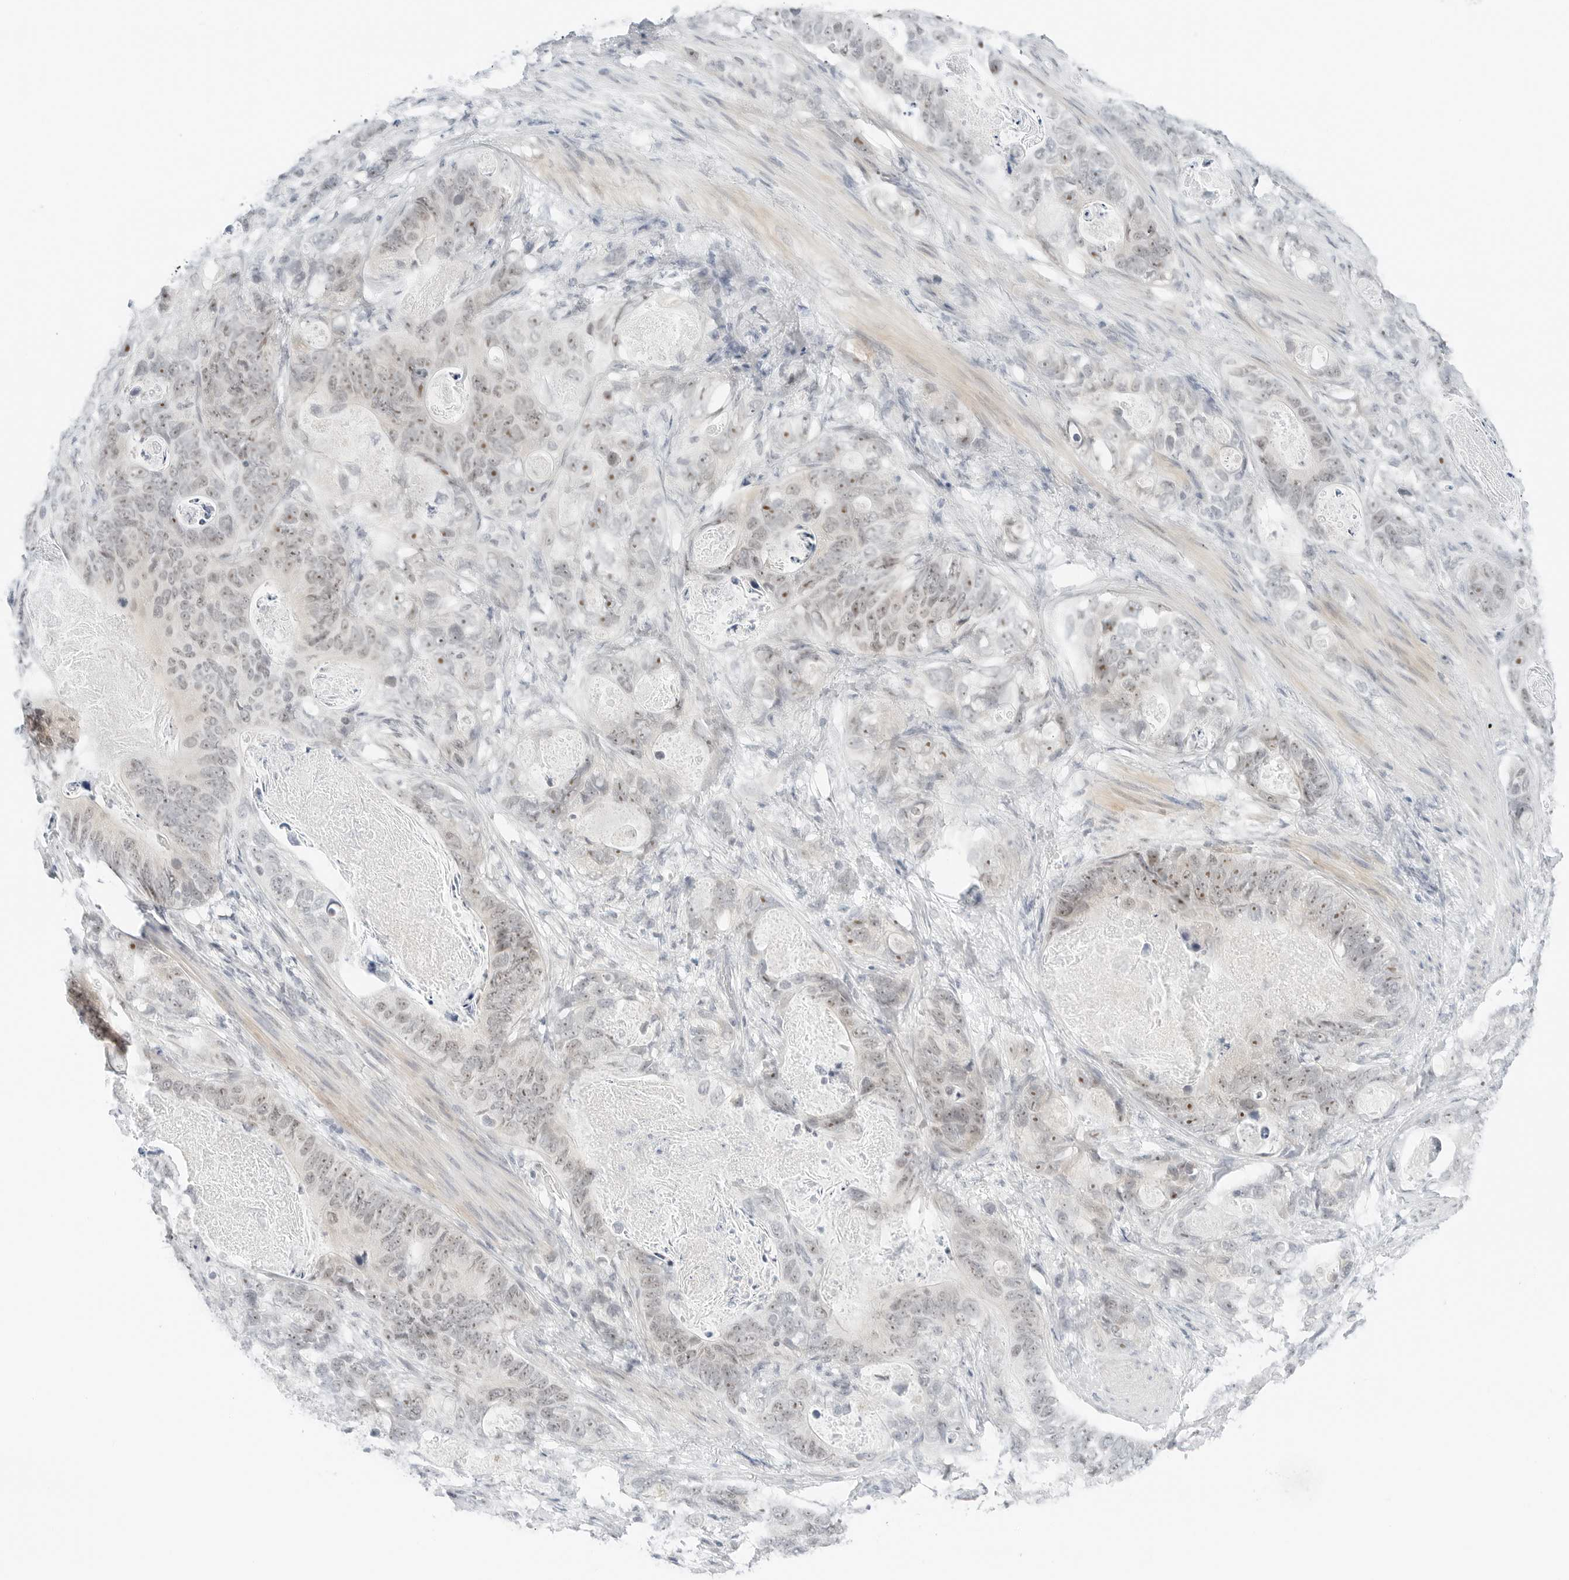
{"staining": {"intensity": "weak", "quantity": "25%-75%", "location": "nuclear"}, "tissue": "stomach cancer", "cell_type": "Tumor cells", "image_type": "cancer", "snomed": [{"axis": "morphology", "description": "Normal tissue, NOS"}, {"axis": "morphology", "description": "Adenocarcinoma, NOS"}, {"axis": "topography", "description": "Stomach"}], "caption": "About 25%-75% of tumor cells in adenocarcinoma (stomach) display weak nuclear protein positivity as visualized by brown immunohistochemical staining.", "gene": "CCSAP", "patient": {"sex": "female", "age": 89}}